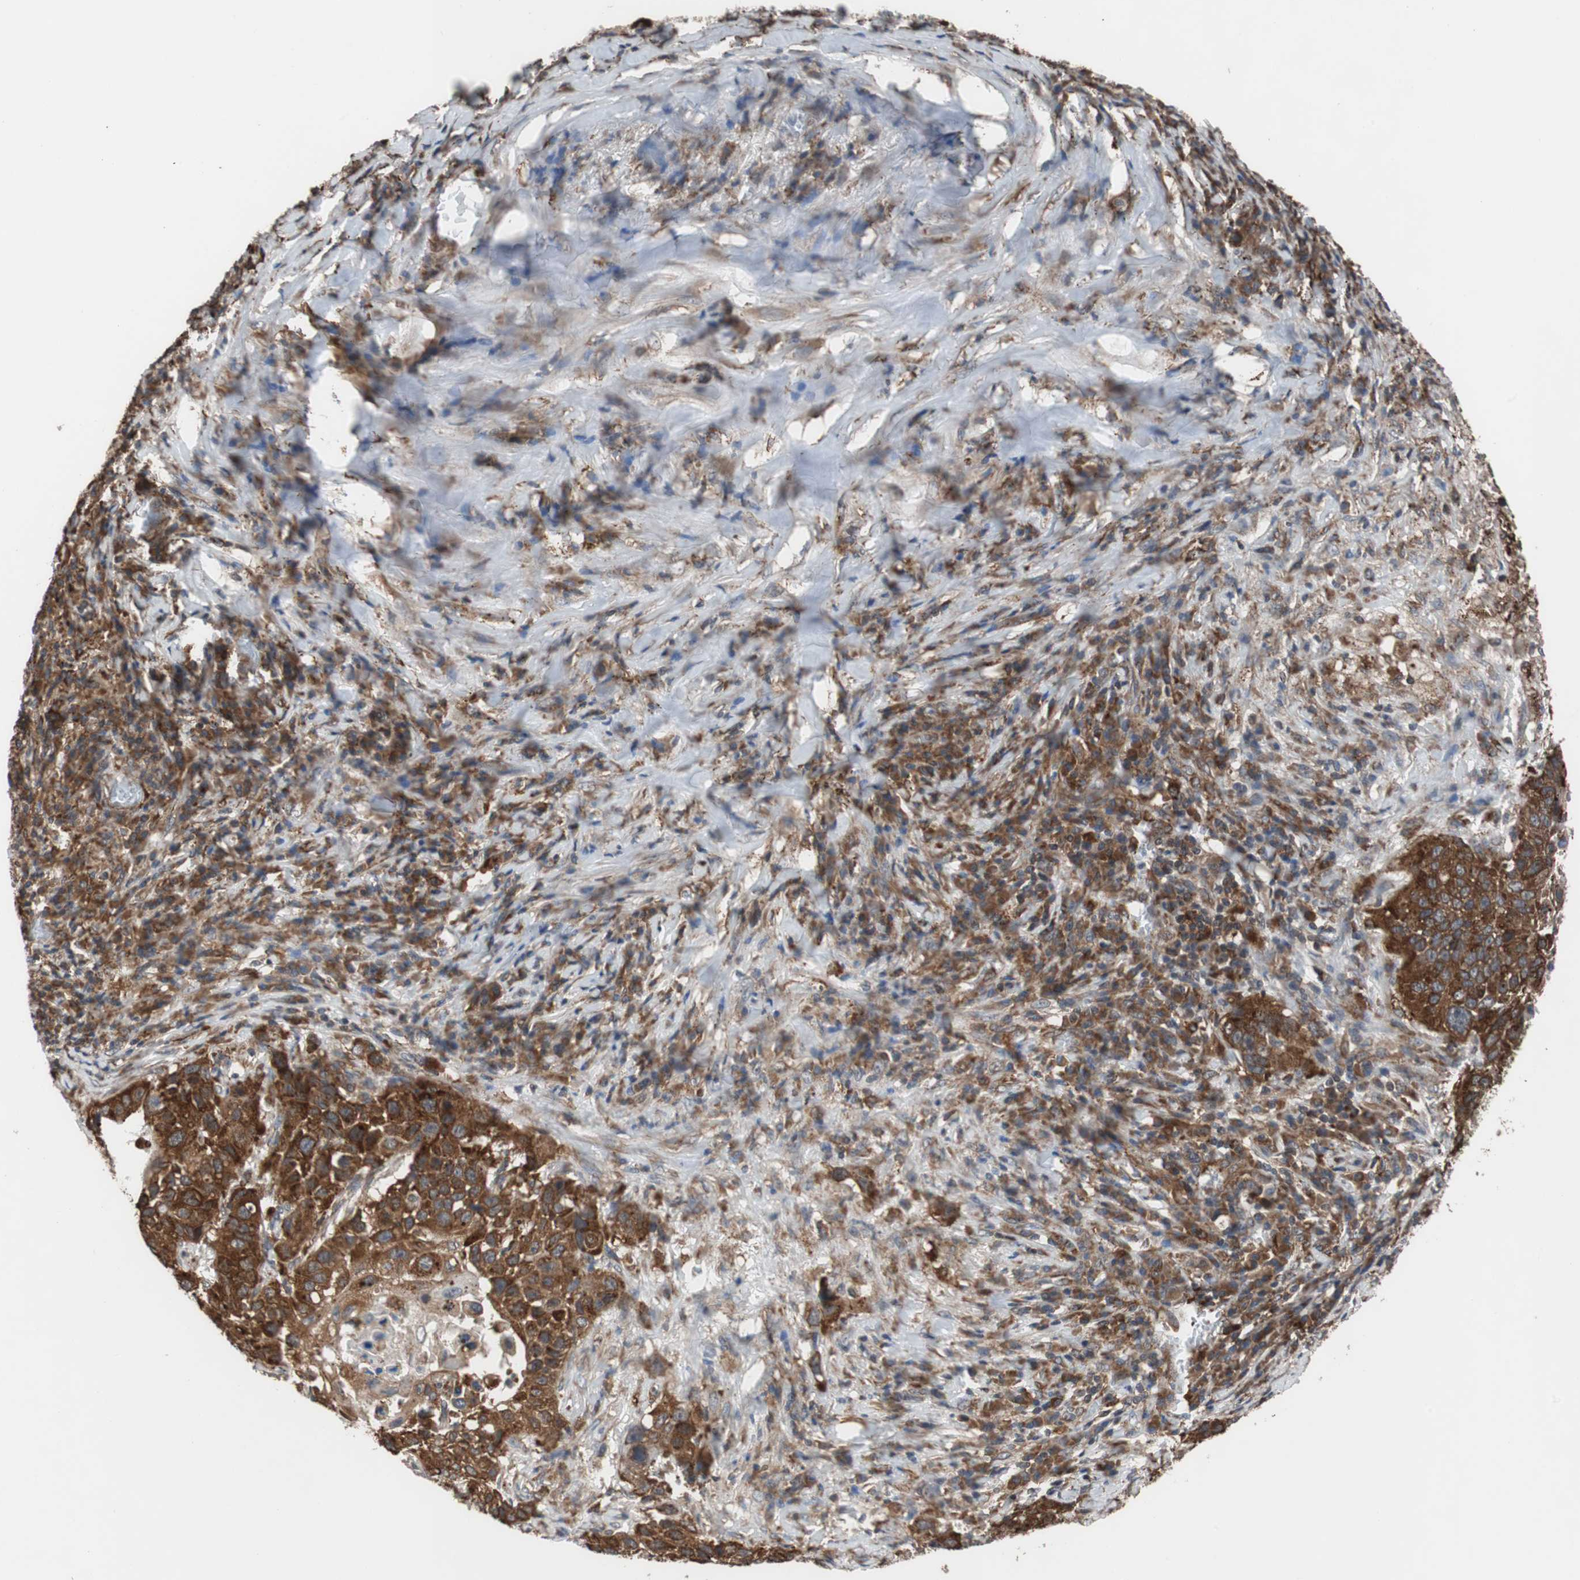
{"staining": {"intensity": "strong", "quantity": ">75%", "location": "cytoplasmic/membranous"}, "tissue": "lung cancer", "cell_type": "Tumor cells", "image_type": "cancer", "snomed": [{"axis": "morphology", "description": "Squamous cell carcinoma, NOS"}, {"axis": "topography", "description": "Lung"}], "caption": "Strong cytoplasmic/membranous staining is identified in about >75% of tumor cells in lung cancer.", "gene": "USP10", "patient": {"sex": "male", "age": 57}}